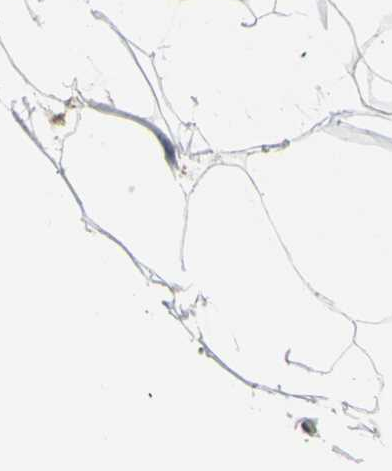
{"staining": {"intensity": "moderate", "quantity": "25%-75%", "location": "cytoplasmic/membranous"}, "tissue": "adipose tissue", "cell_type": "Adipocytes", "image_type": "normal", "snomed": [{"axis": "morphology", "description": "Normal tissue, NOS"}, {"axis": "topography", "description": "Breast"}, {"axis": "topography", "description": "Adipose tissue"}], "caption": "Adipocytes show medium levels of moderate cytoplasmic/membranous staining in about 25%-75% of cells in benign adipose tissue. (DAB (3,3'-diaminobenzidine) = brown stain, brightfield microscopy at high magnification).", "gene": "NAXD", "patient": {"sex": "female", "age": 25}}